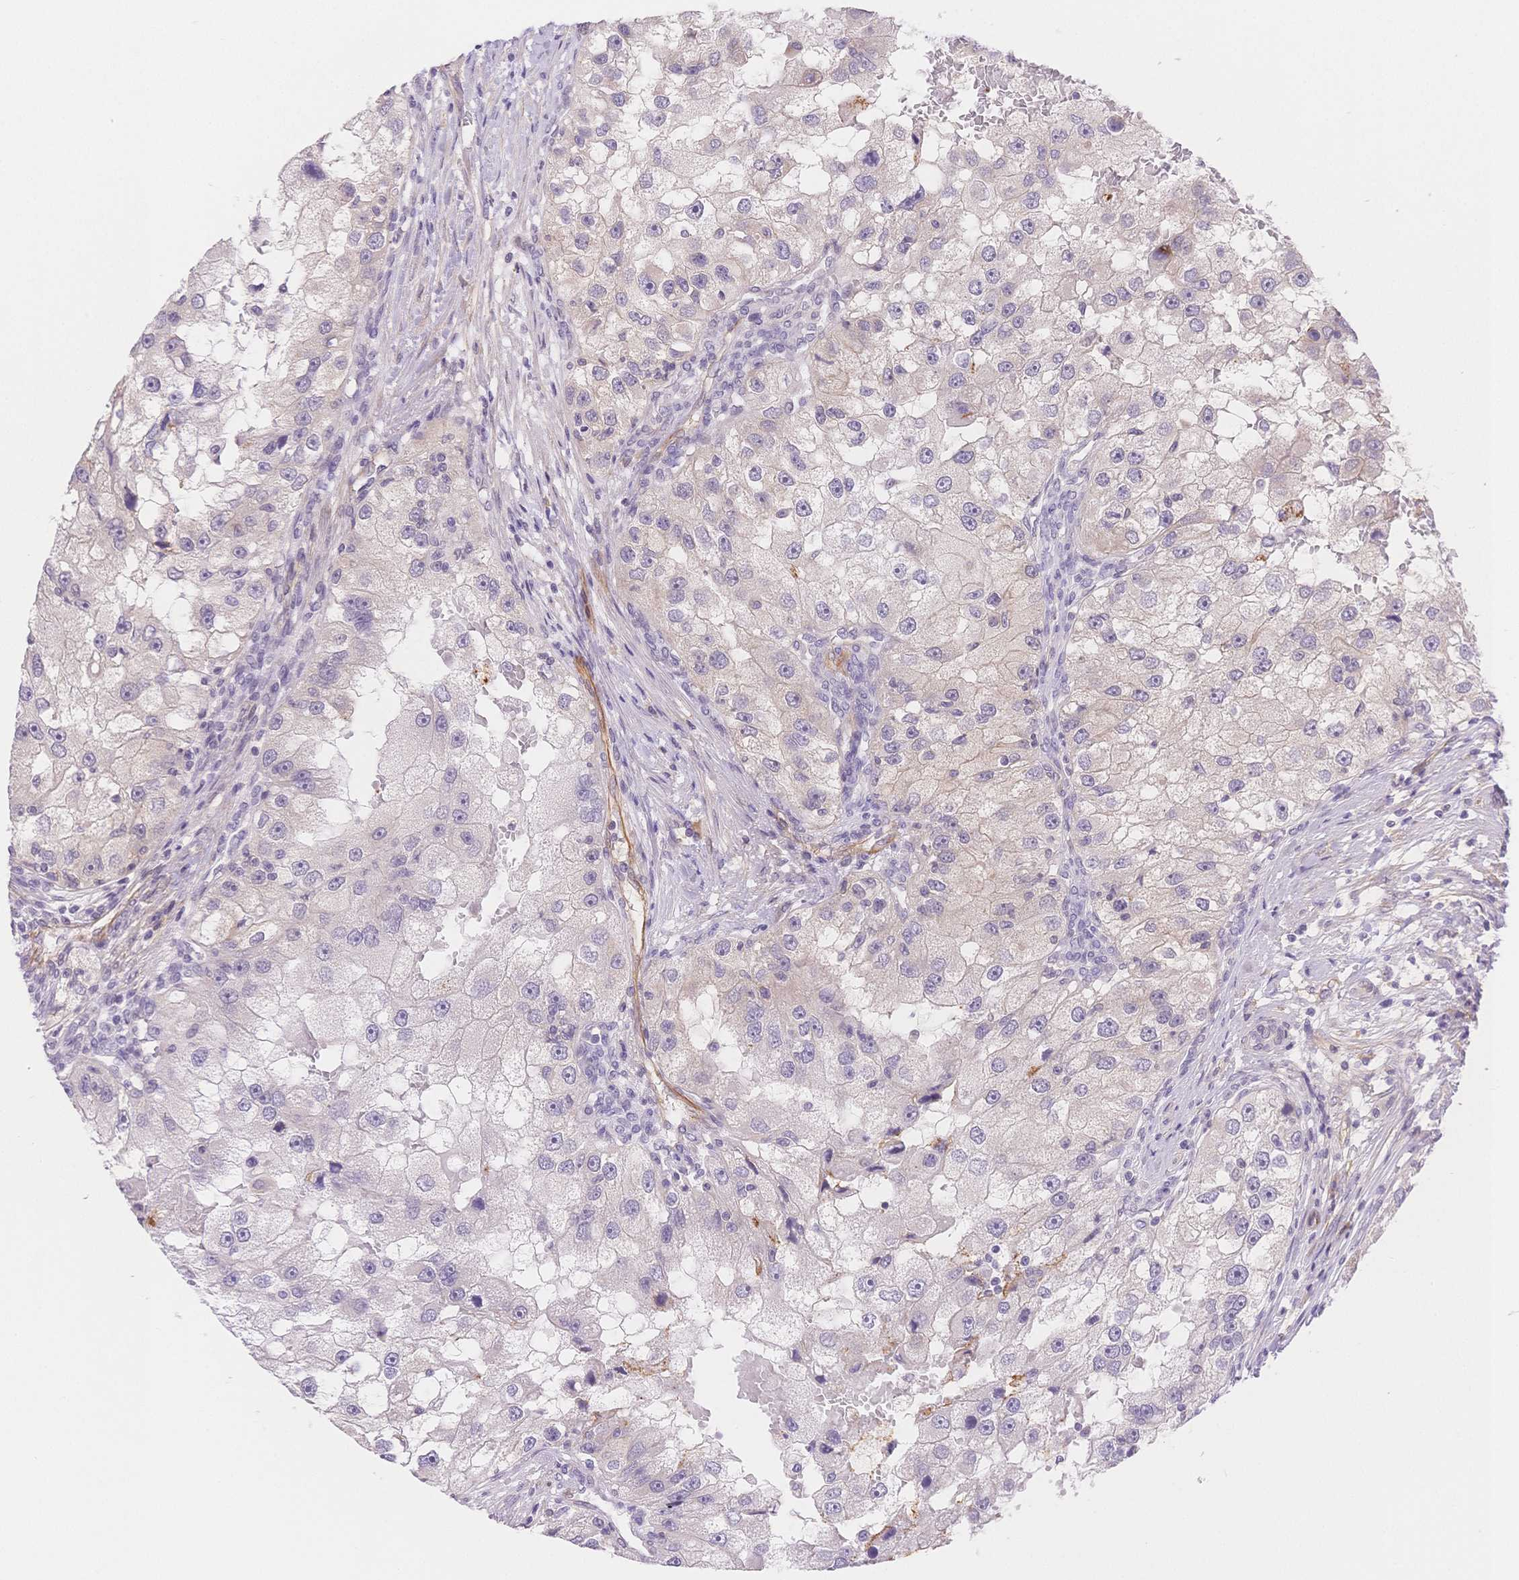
{"staining": {"intensity": "negative", "quantity": "none", "location": "none"}, "tissue": "renal cancer", "cell_type": "Tumor cells", "image_type": "cancer", "snomed": [{"axis": "morphology", "description": "Adenocarcinoma, NOS"}, {"axis": "topography", "description": "Kidney"}], "caption": "A micrograph of renal adenocarcinoma stained for a protein reveals no brown staining in tumor cells.", "gene": "CSN1S1", "patient": {"sex": "male", "age": 63}}